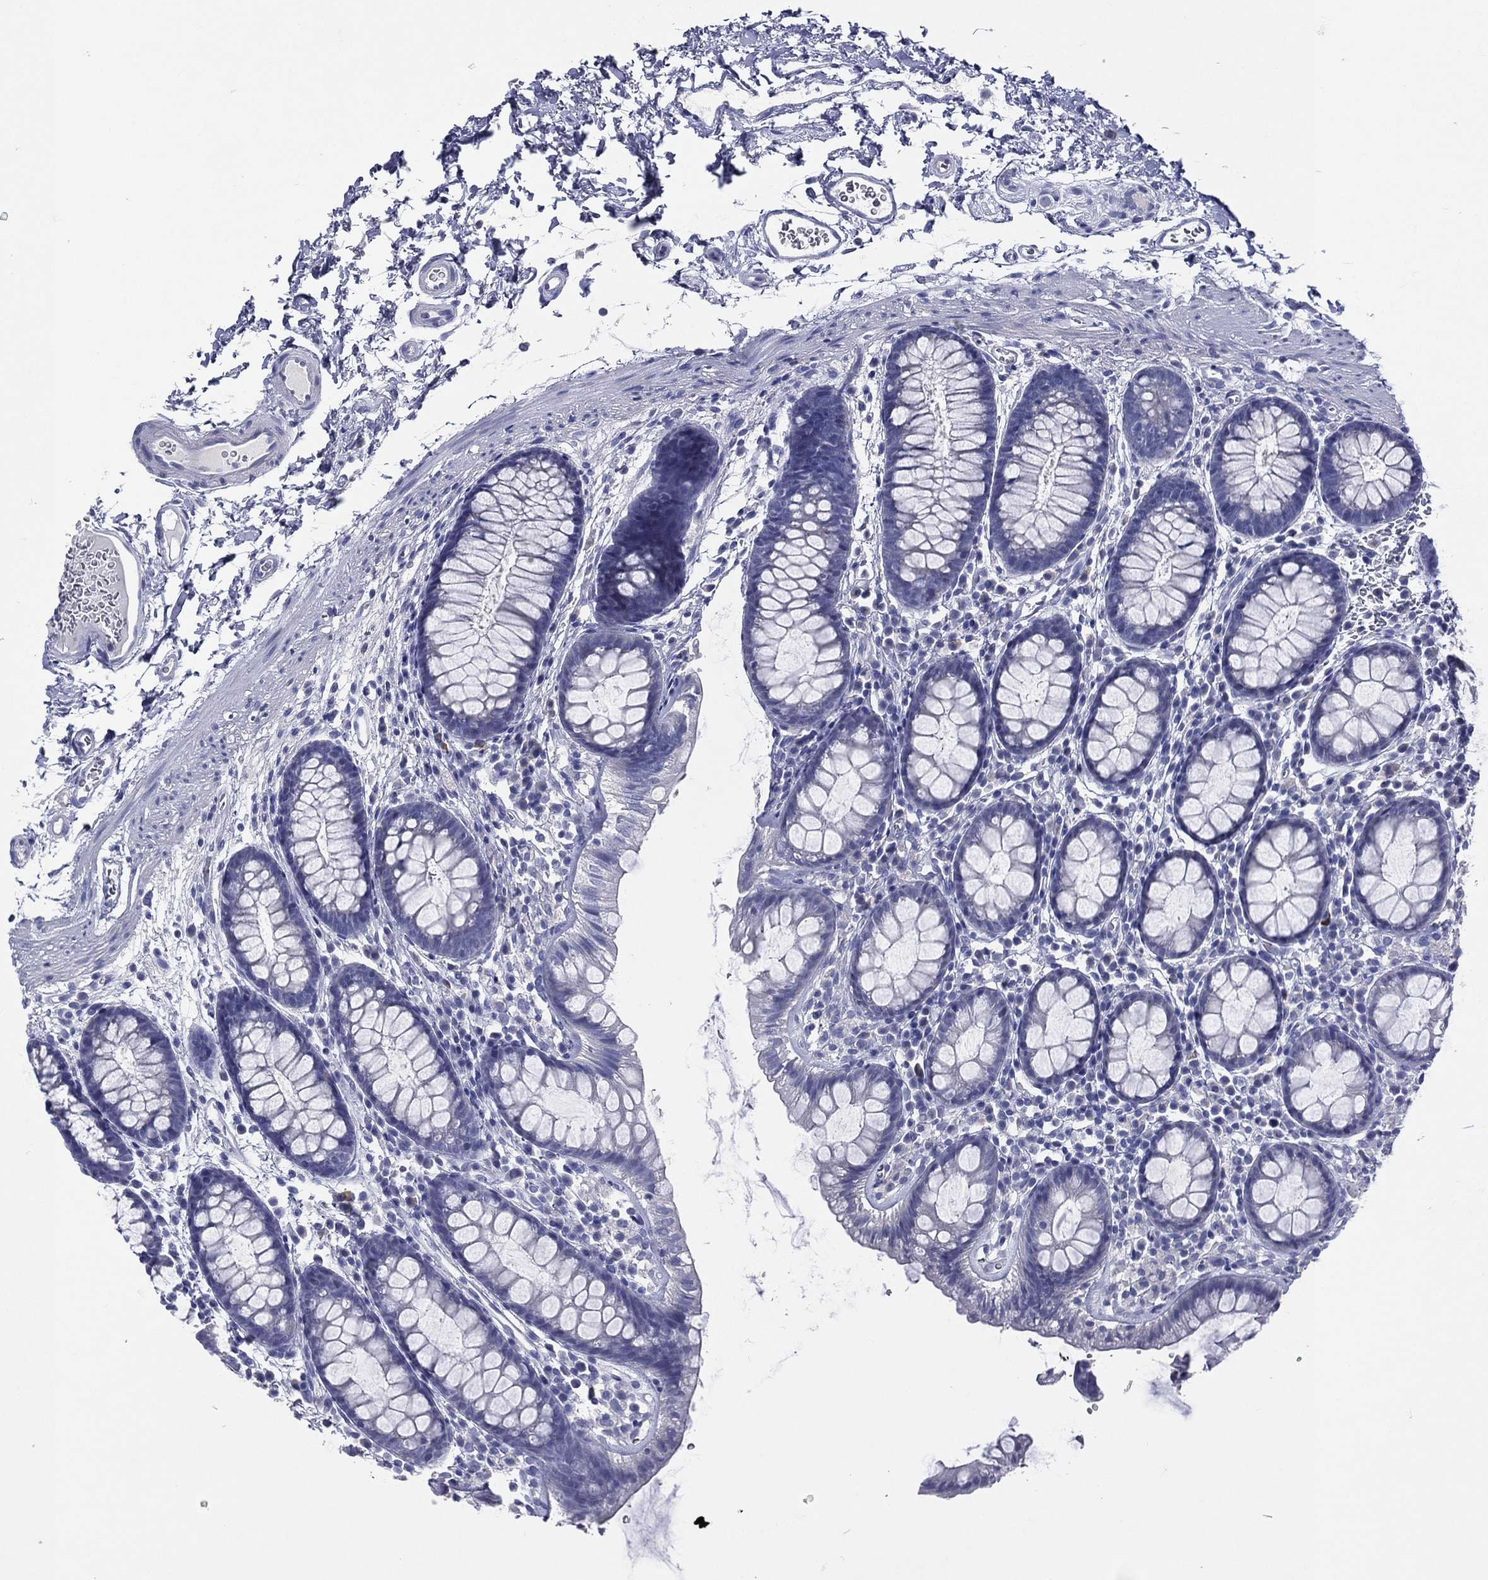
{"staining": {"intensity": "negative", "quantity": "none", "location": "none"}, "tissue": "colon", "cell_type": "Endothelial cells", "image_type": "normal", "snomed": [{"axis": "morphology", "description": "Normal tissue, NOS"}, {"axis": "topography", "description": "Colon"}], "caption": "Immunohistochemistry photomicrograph of unremarkable colon: human colon stained with DAB (3,3'-diaminobenzidine) shows no significant protein positivity in endothelial cells.", "gene": "TGM1", "patient": {"sex": "male", "age": 76}}